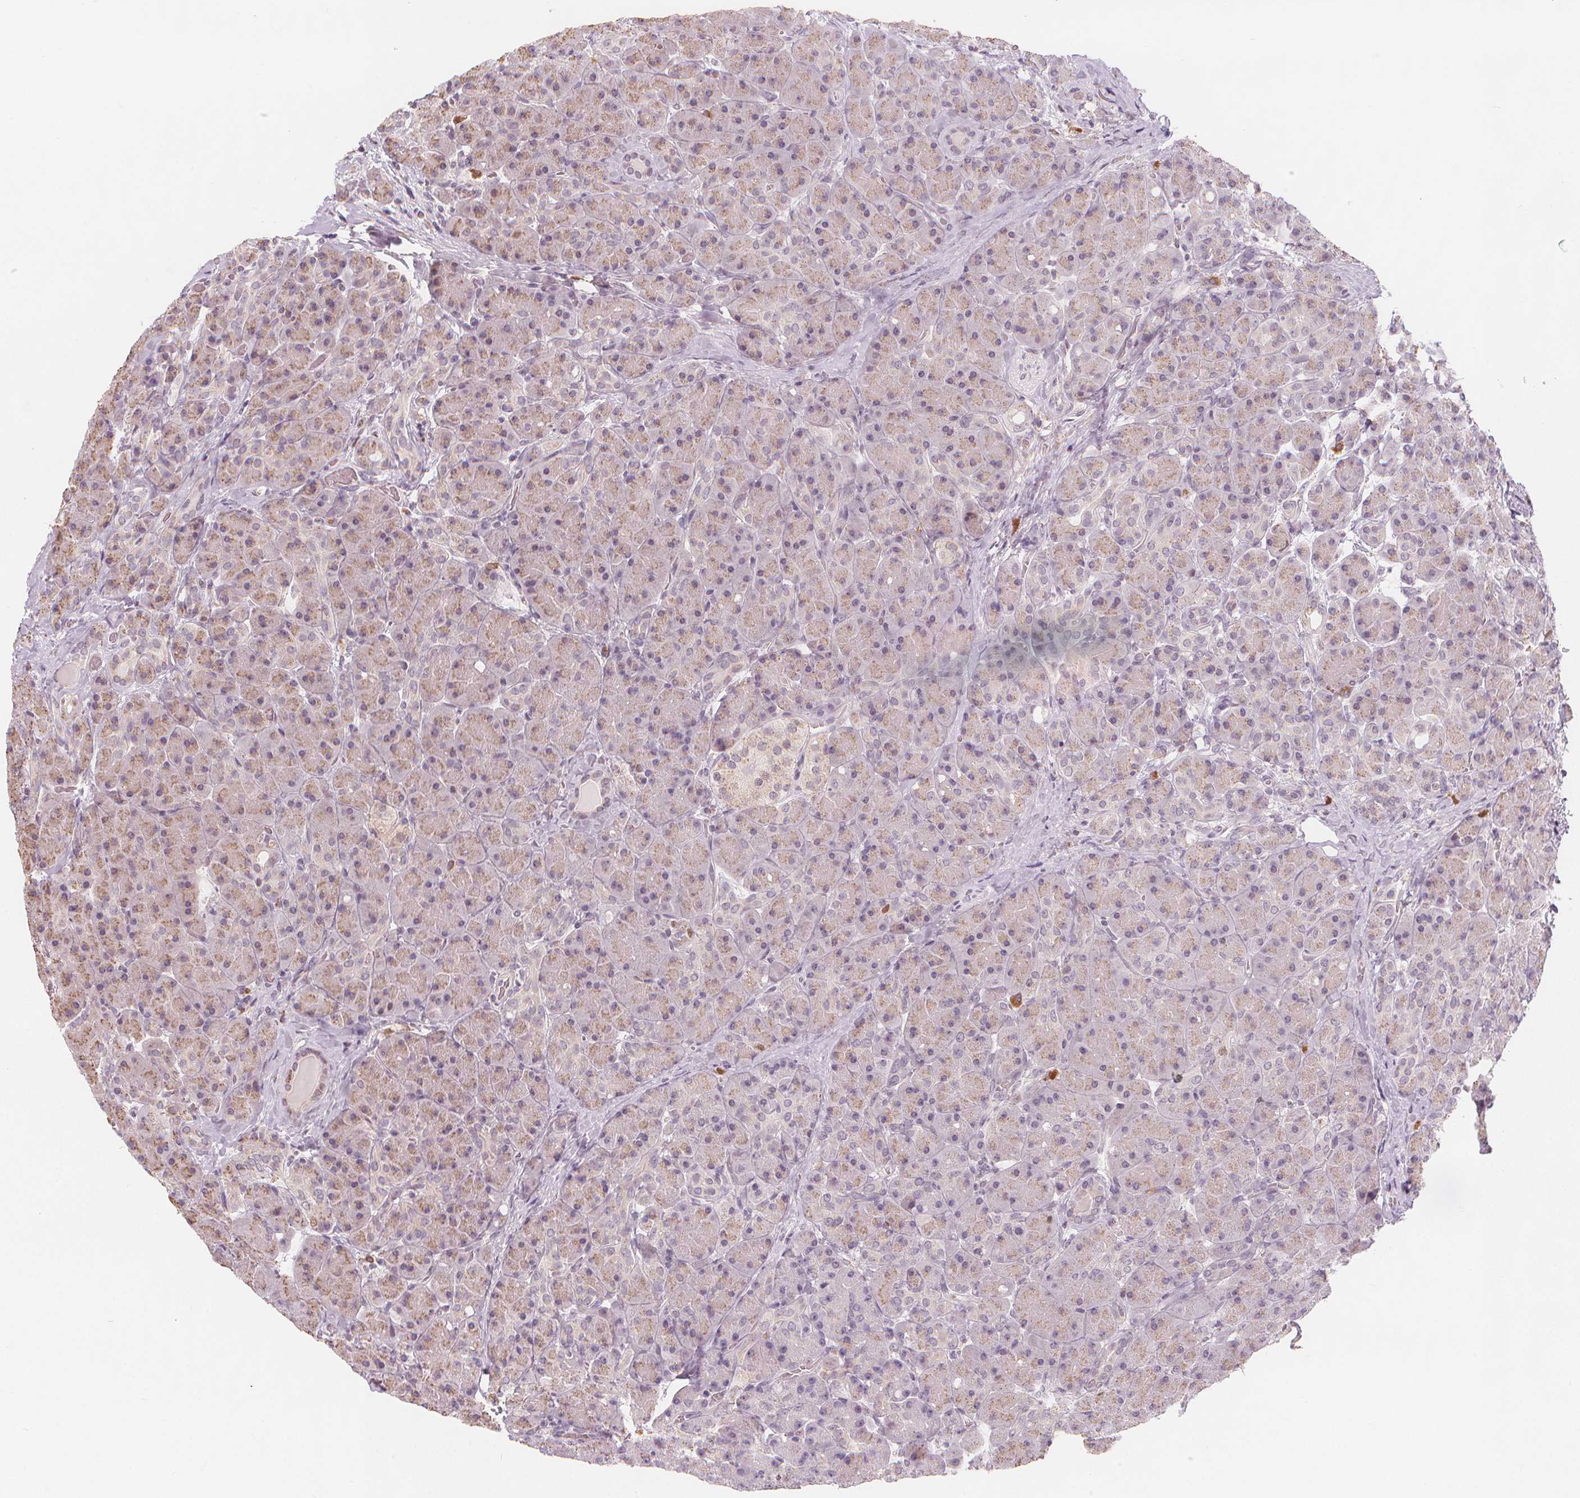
{"staining": {"intensity": "weak", "quantity": "<25%", "location": "cytoplasmic/membranous"}, "tissue": "pancreas", "cell_type": "Exocrine glandular cells", "image_type": "normal", "snomed": [{"axis": "morphology", "description": "Normal tissue, NOS"}, {"axis": "topography", "description": "Pancreas"}], "caption": "Exocrine glandular cells are negative for brown protein staining in benign pancreas. (DAB (3,3'-diaminobenzidine) IHC, high magnification).", "gene": "TIPIN", "patient": {"sex": "male", "age": 55}}